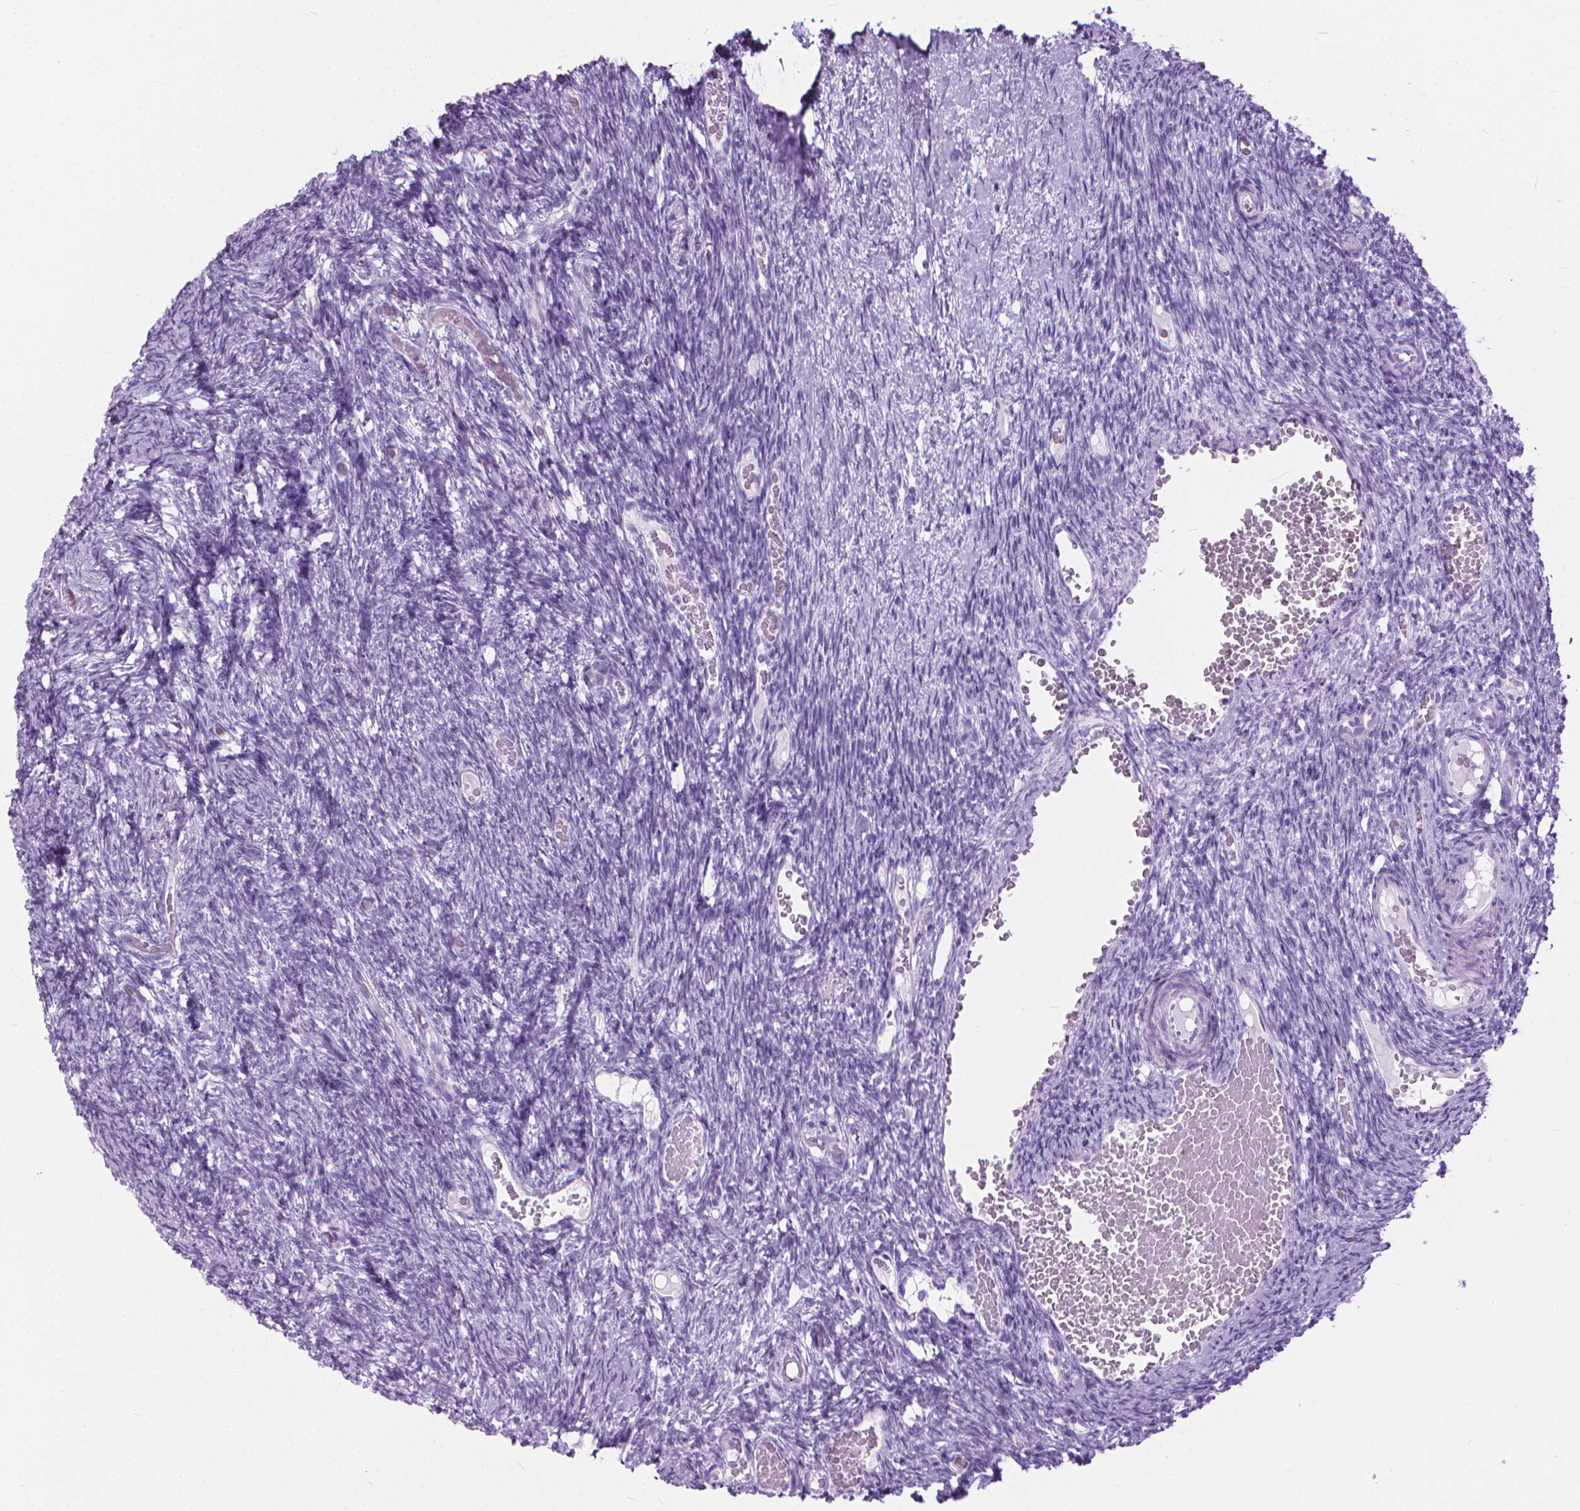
{"staining": {"intensity": "negative", "quantity": "none", "location": "none"}, "tissue": "ovary", "cell_type": "Follicle cells", "image_type": "normal", "snomed": [{"axis": "morphology", "description": "Normal tissue, NOS"}, {"axis": "topography", "description": "Ovary"}], "caption": "Micrograph shows no significant protein staining in follicle cells of normal ovary.", "gene": "HTR2B", "patient": {"sex": "female", "age": 39}}